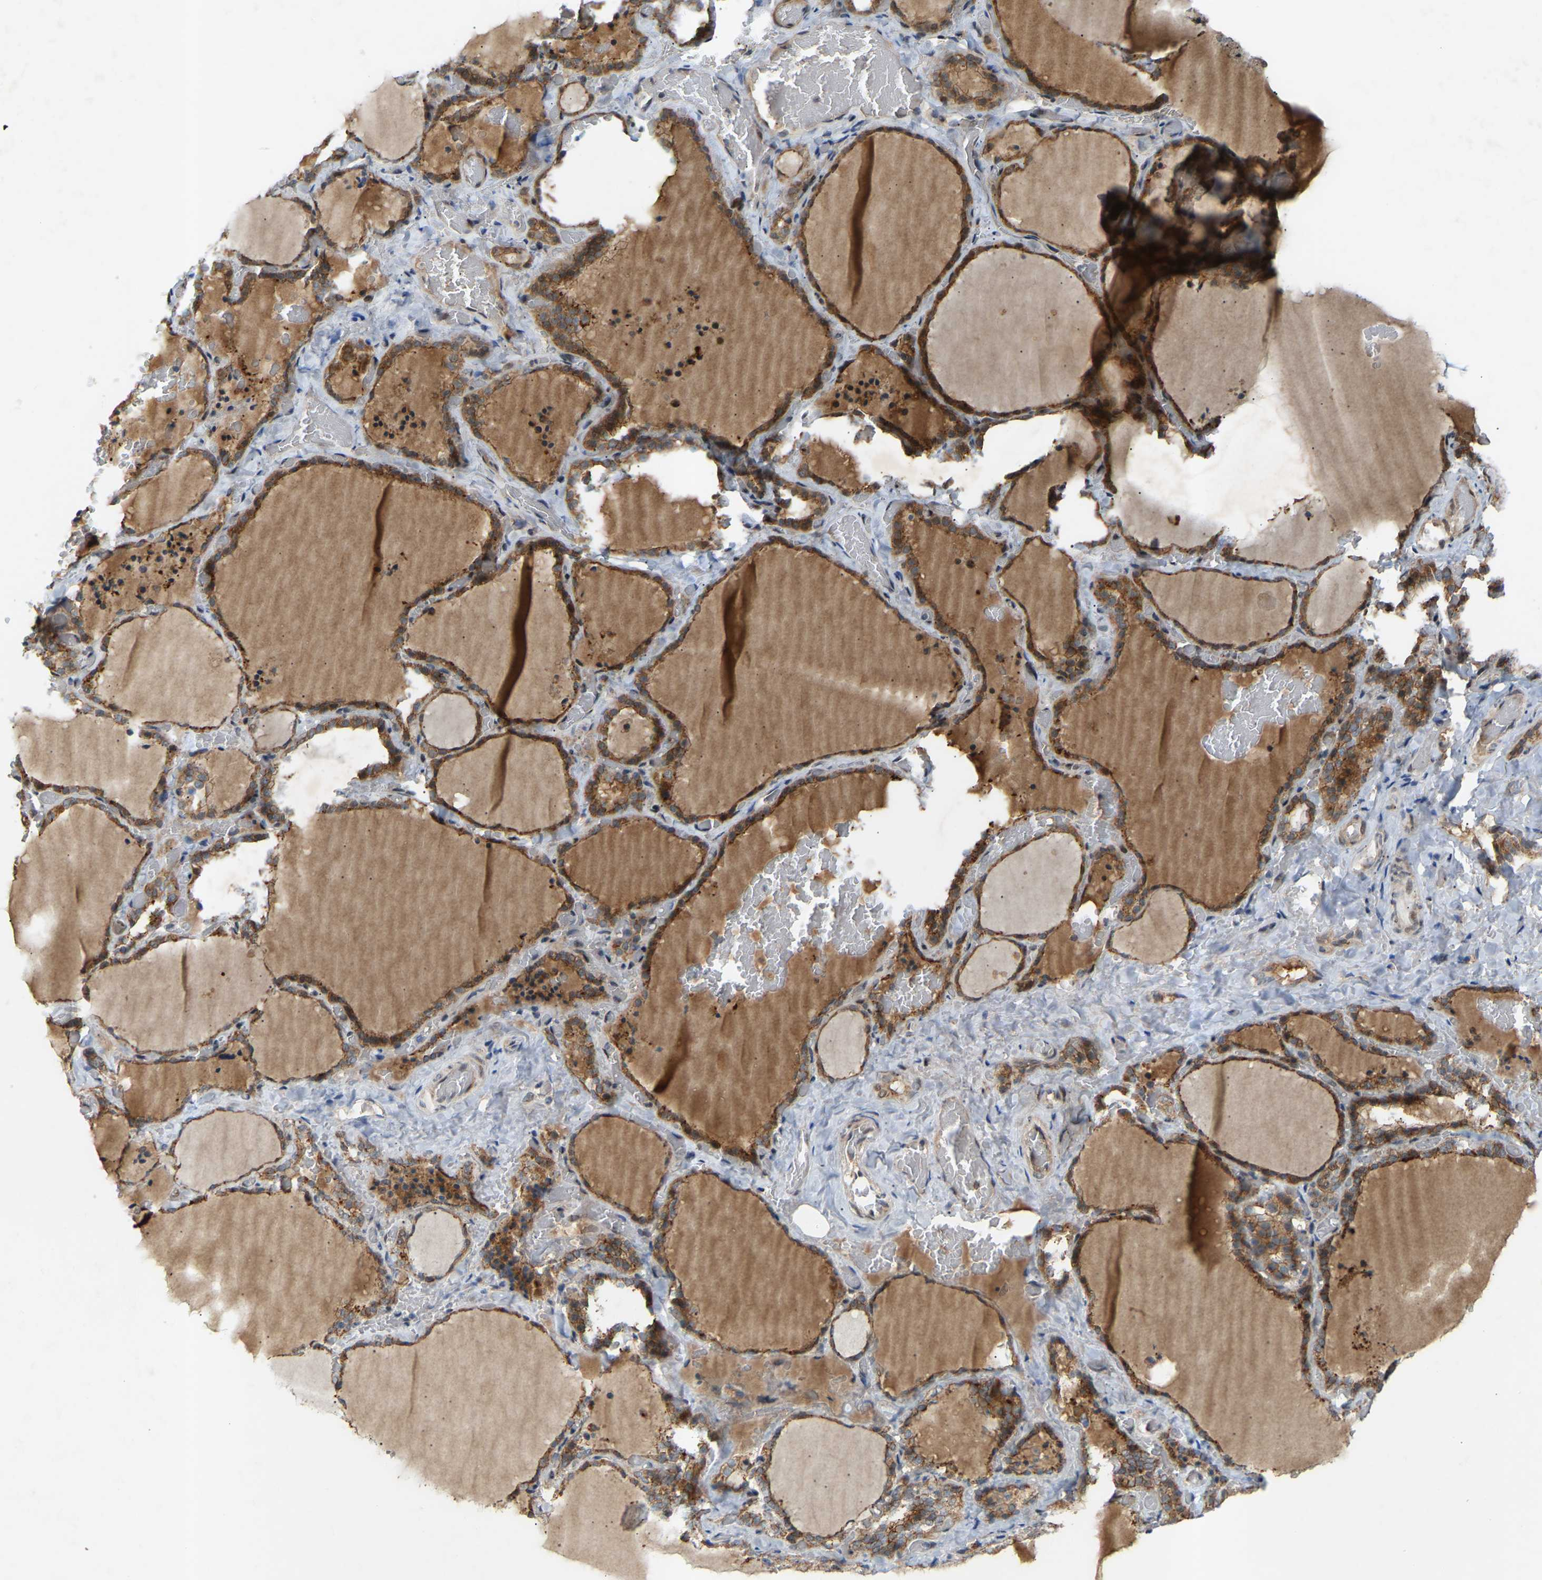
{"staining": {"intensity": "moderate", "quantity": ">75%", "location": "cytoplasmic/membranous"}, "tissue": "thyroid gland", "cell_type": "Glandular cells", "image_type": "normal", "snomed": [{"axis": "morphology", "description": "Normal tissue, NOS"}, {"axis": "topography", "description": "Thyroid gland"}], "caption": "The micrograph shows immunohistochemical staining of normal thyroid gland. There is moderate cytoplasmic/membranous positivity is present in approximately >75% of glandular cells.", "gene": "ATP5MF", "patient": {"sex": "female", "age": 22}}